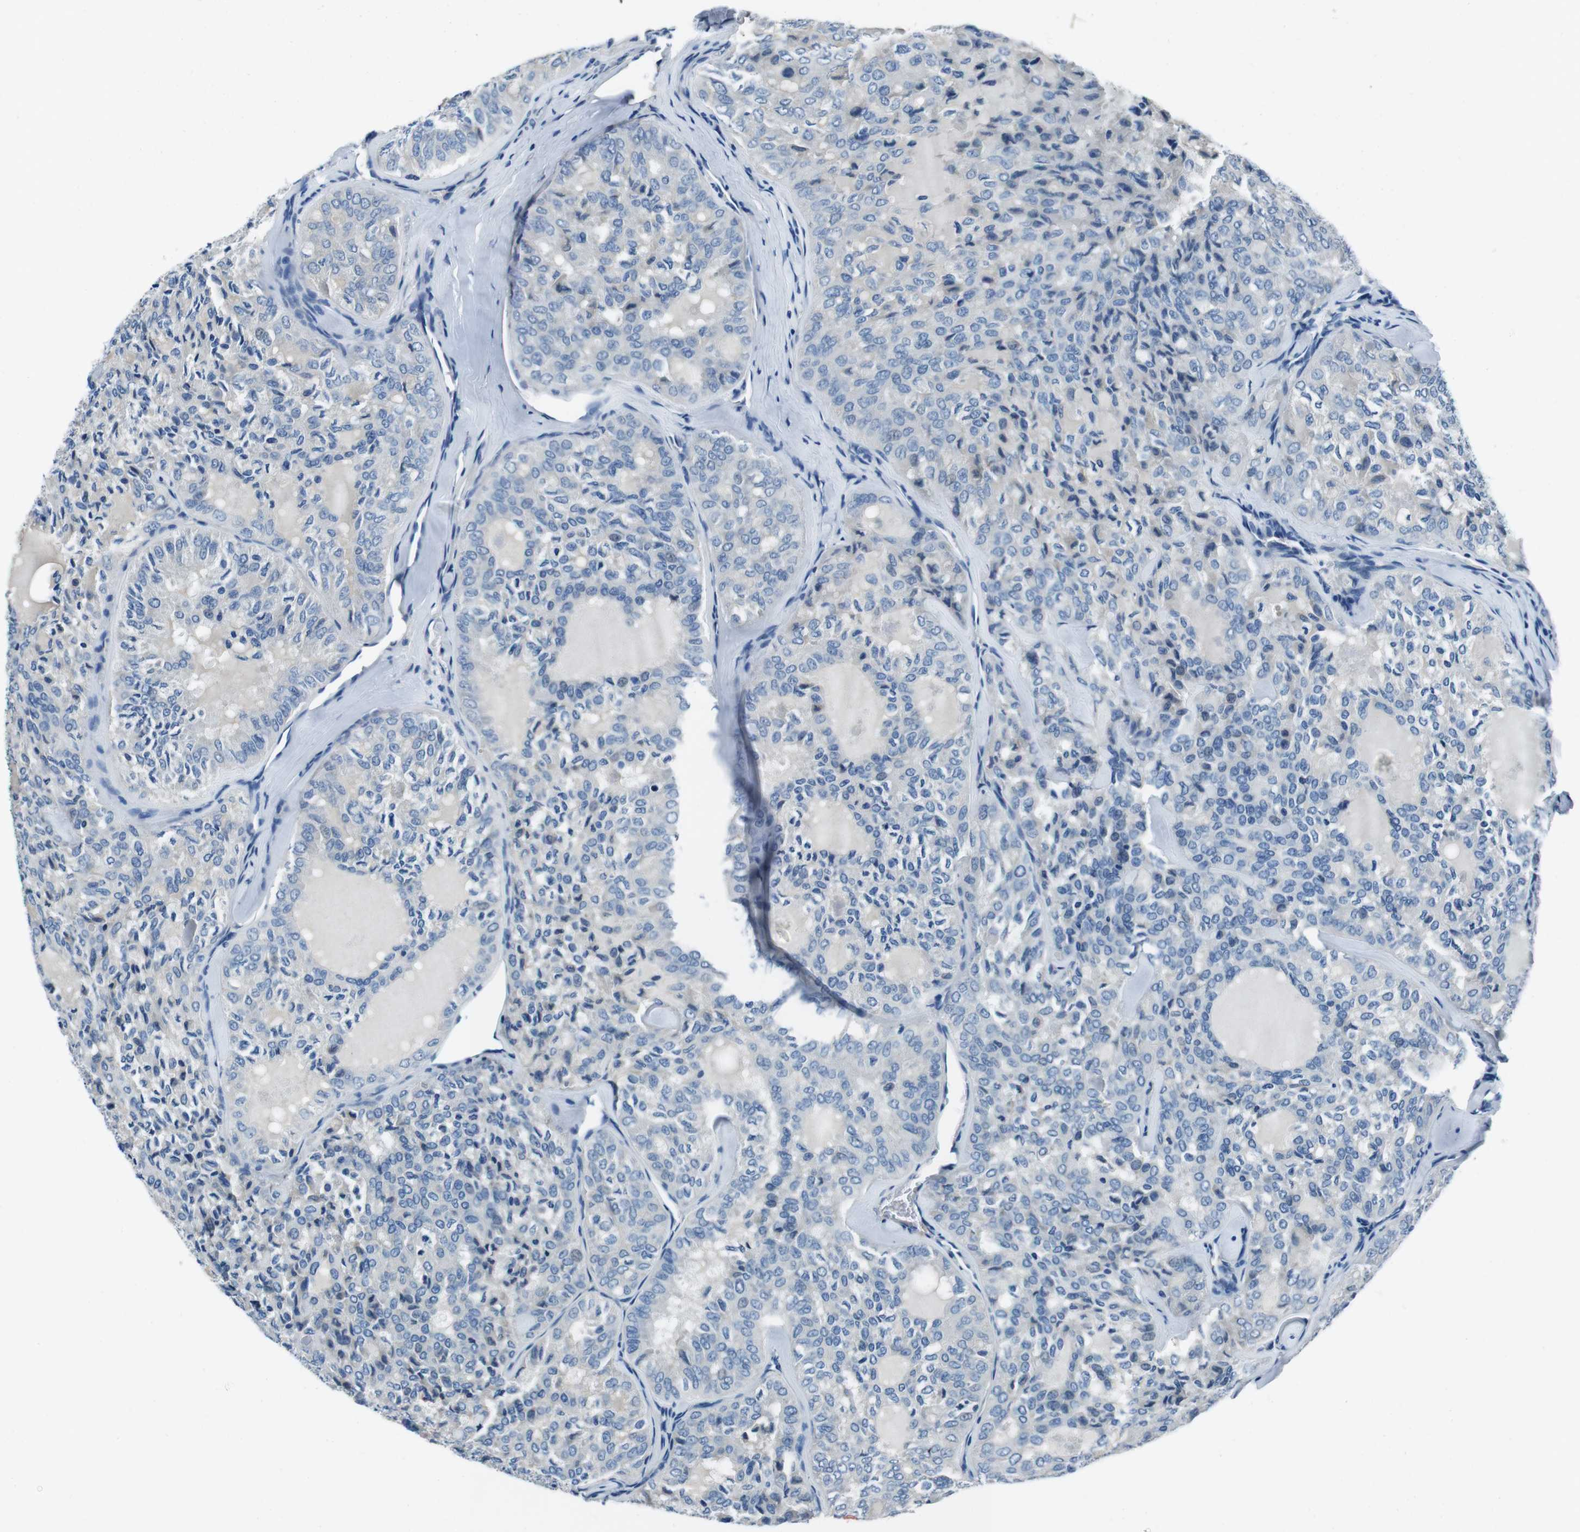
{"staining": {"intensity": "negative", "quantity": "none", "location": "none"}, "tissue": "thyroid cancer", "cell_type": "Tumor cells", "image_type": "cancer", "snomed": [{"axis": "morphology", "description": "Follicular adenoma carcinoma, NOS"}, {"axis": "topography", "description": "Thyroid gland"}], "caption": "Tumor cells are negative for protein expression in human thyroid cancer.", "gene": "CASQ1", "patient": {"sex": "male", "age": 75}}